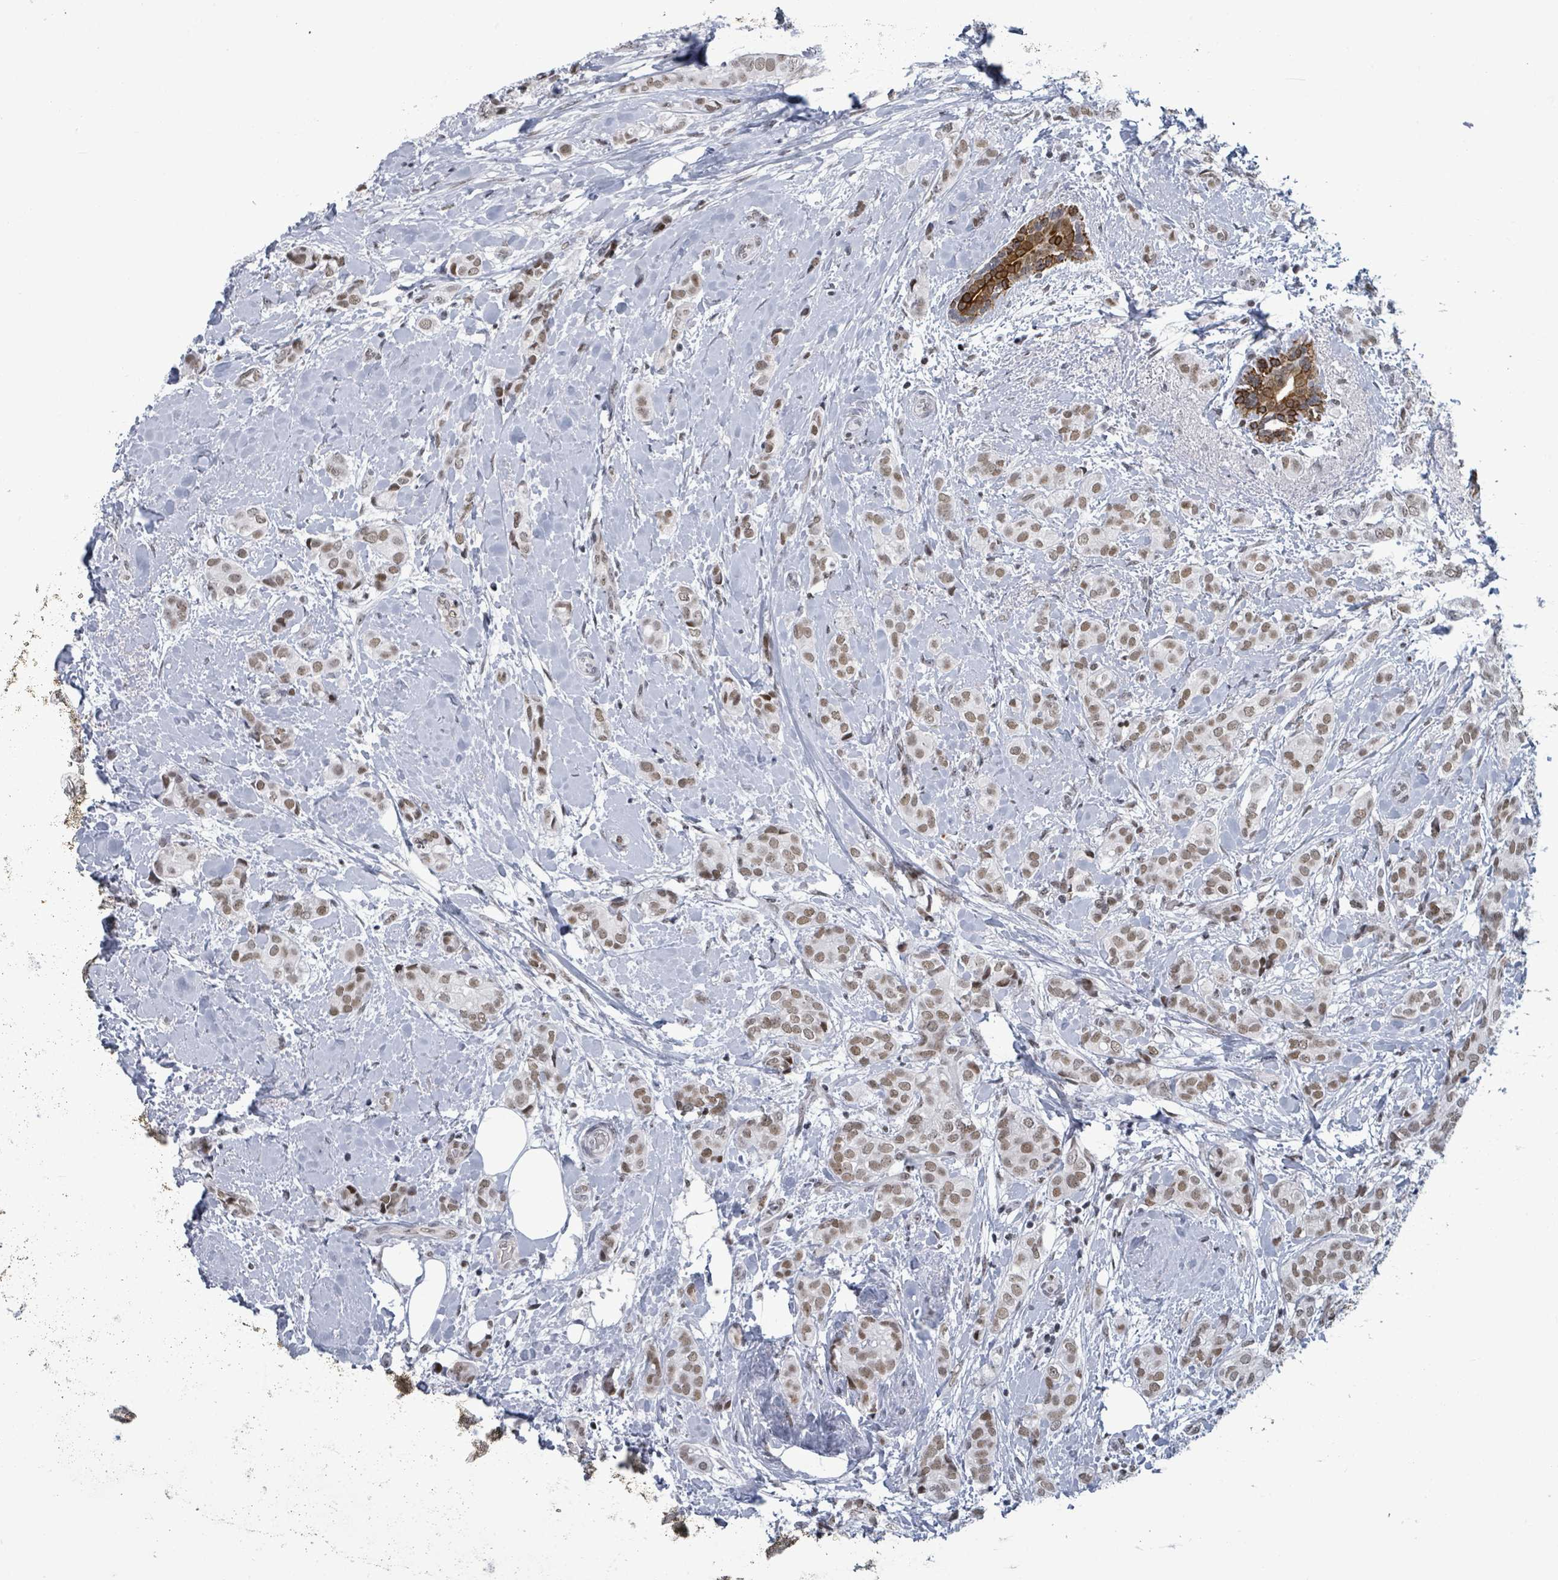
{"staining": {"intensity": "moderate", "quantity": ">75%", "location": "nuclear"}, "tissue": "breast cancer", "cell_type": "Tumor cells", "image_type": "cancer", "snomed": [{"axis": "morphology", "description": "Duct carcinoma"}, {"axis": "topography", "description": "Breast"}], "caption": "The photomicrograph exhibits staining of breast cancer (intraductal carcinoma), revealing moderate nuclear protein staining (brown color) within tumor cells.", "gene": "ERCC5", "patient": {"sex": "female", "age": 73}}